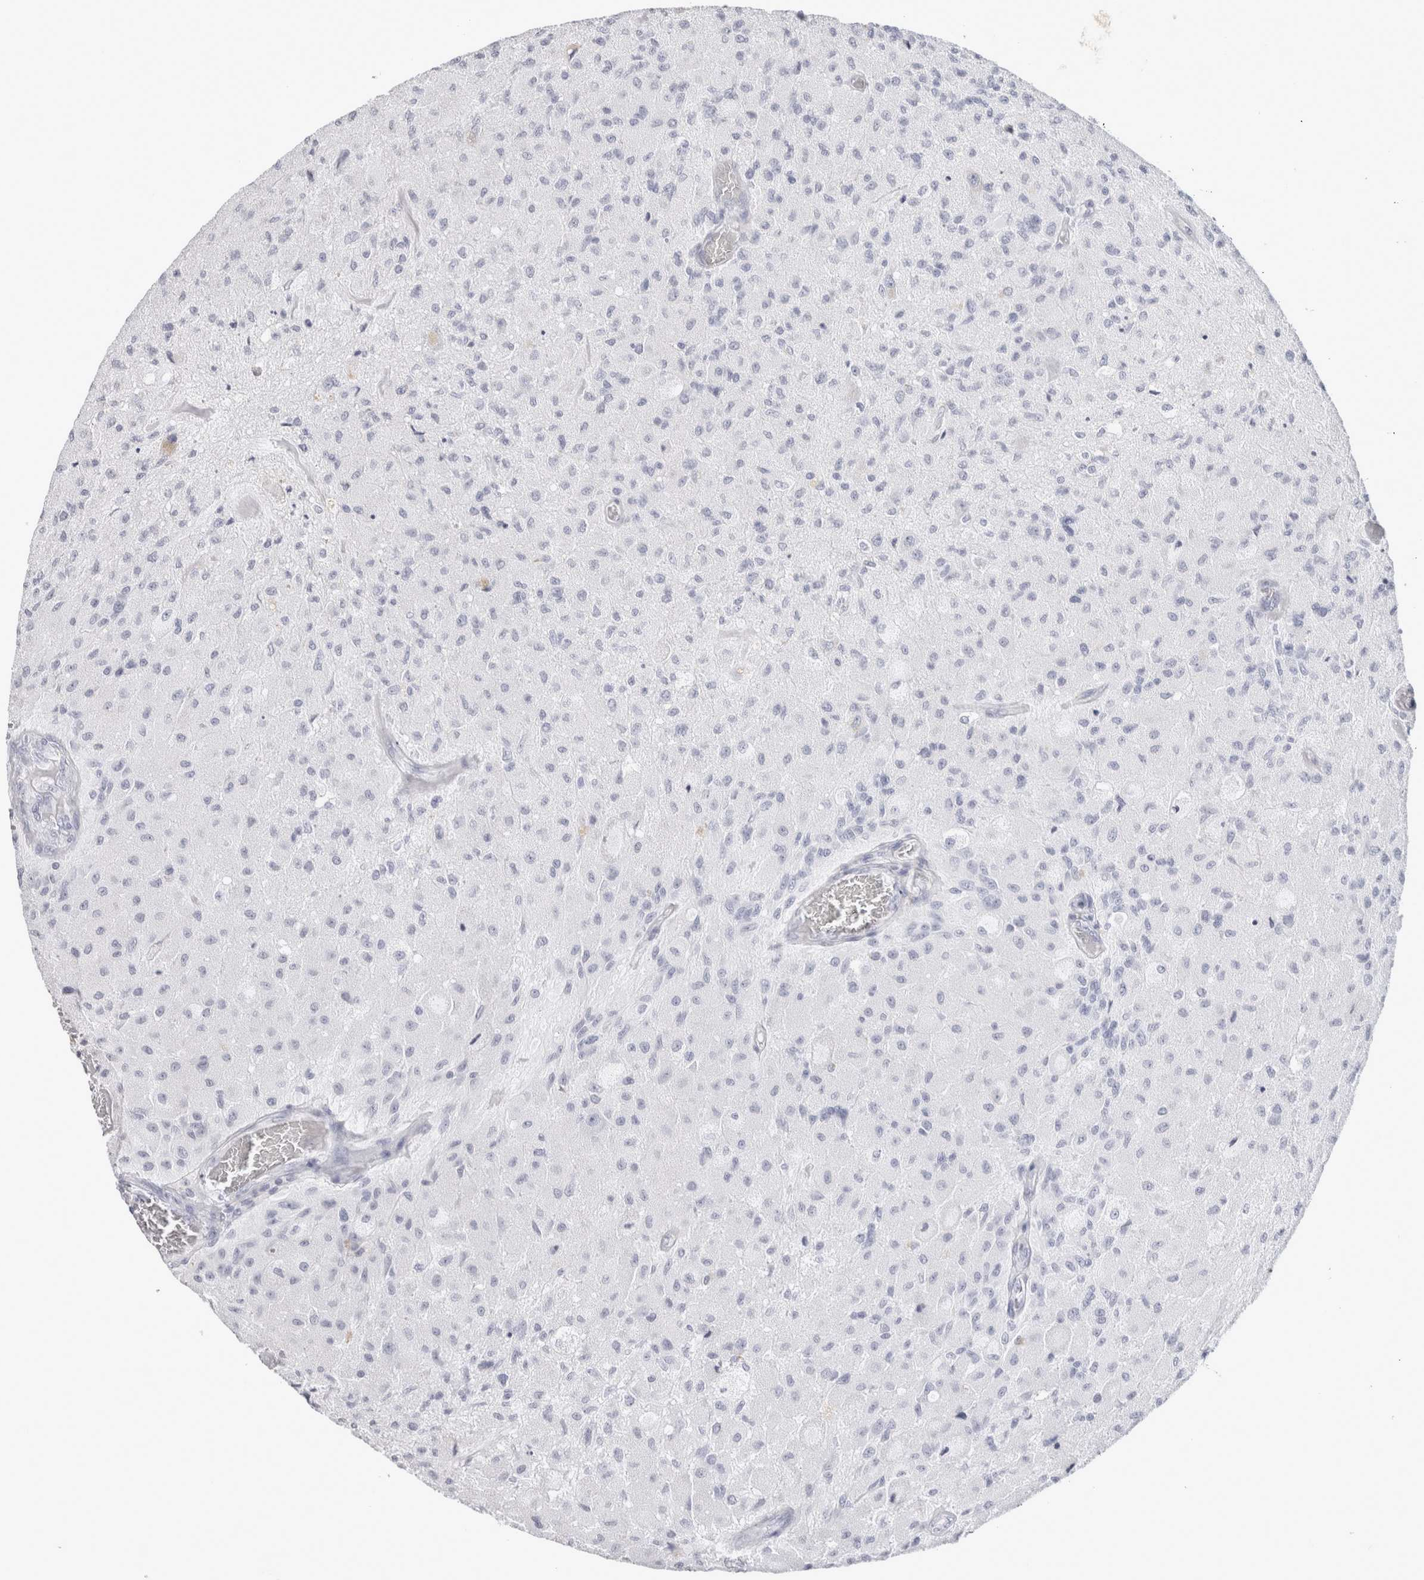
{"staining": {"intensity": "negative", "quantity": "none", "location": "none"}, "tissue": "glioma", "cell_type": "Tumor cells", "image_type": "cancer", "snomed": [{"axis": "morphology", "description": "Normal tissue, NOS"}, {"axis": "morphology", "description": "Glioma, malignant, High grade"}, {"axis": "topography", "description": "Cerebral cortex"}], "caption": "The photomicrograph exhibits no staining of tumor cells in malignant high-grade glioma.", "gene": "GARIN1A", "patient": {"sex": "male", "age": 77}}